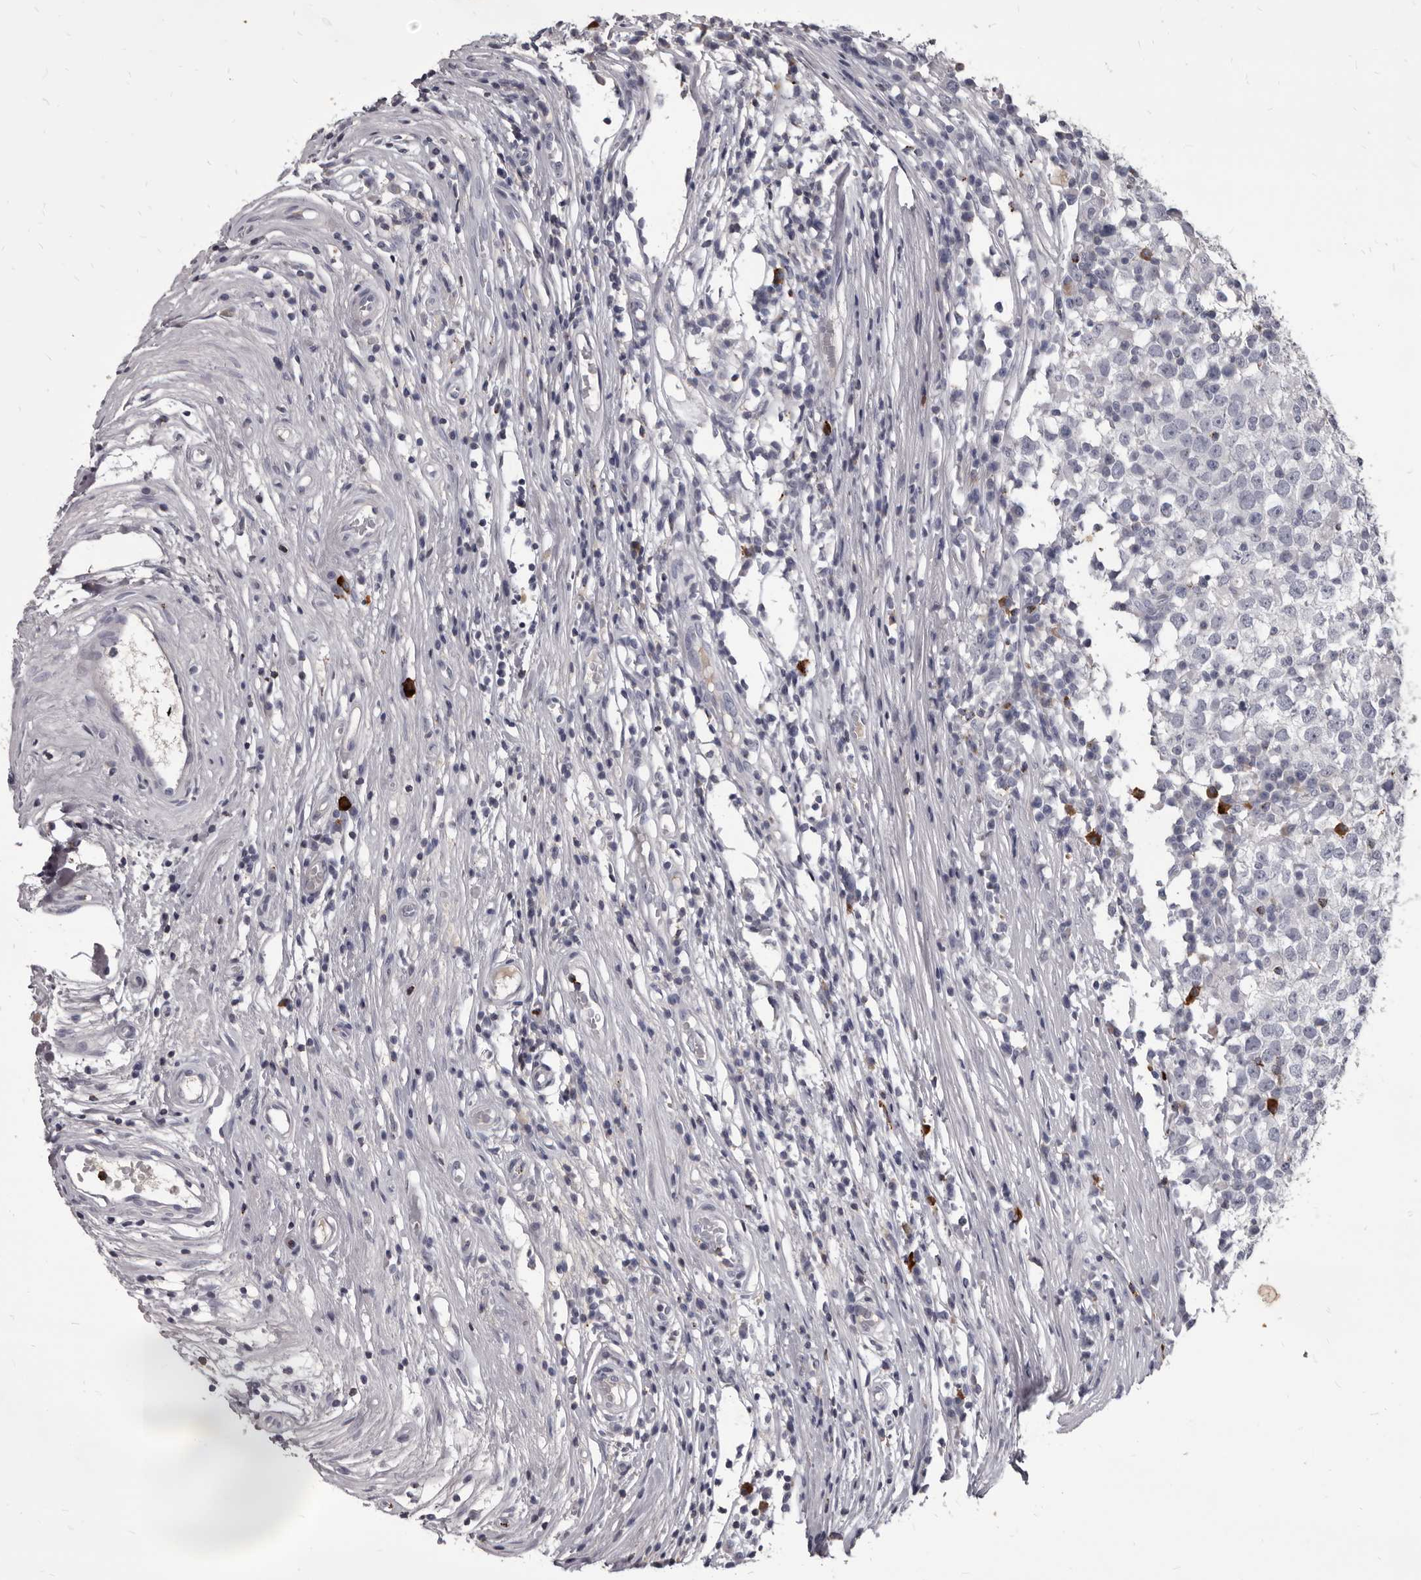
{"staining": {"intensity": "negative", "quantity": "none", "location": "none"}, "tissue": "testis cancer", "cell_type": "Tumor cells", "image_type": "cancer", "snomed": [{"axis": "morphology", "description": "Seminoma, NOS"}, {"axis": "topography", "description": "Testis"}], "caption": "Immunohistochemical staining of human testis cancer (seminoma) exhibits no significant staining in tumor cells.", "gene": "GZMH", "patient": {"sex": "male", "age": 65}}